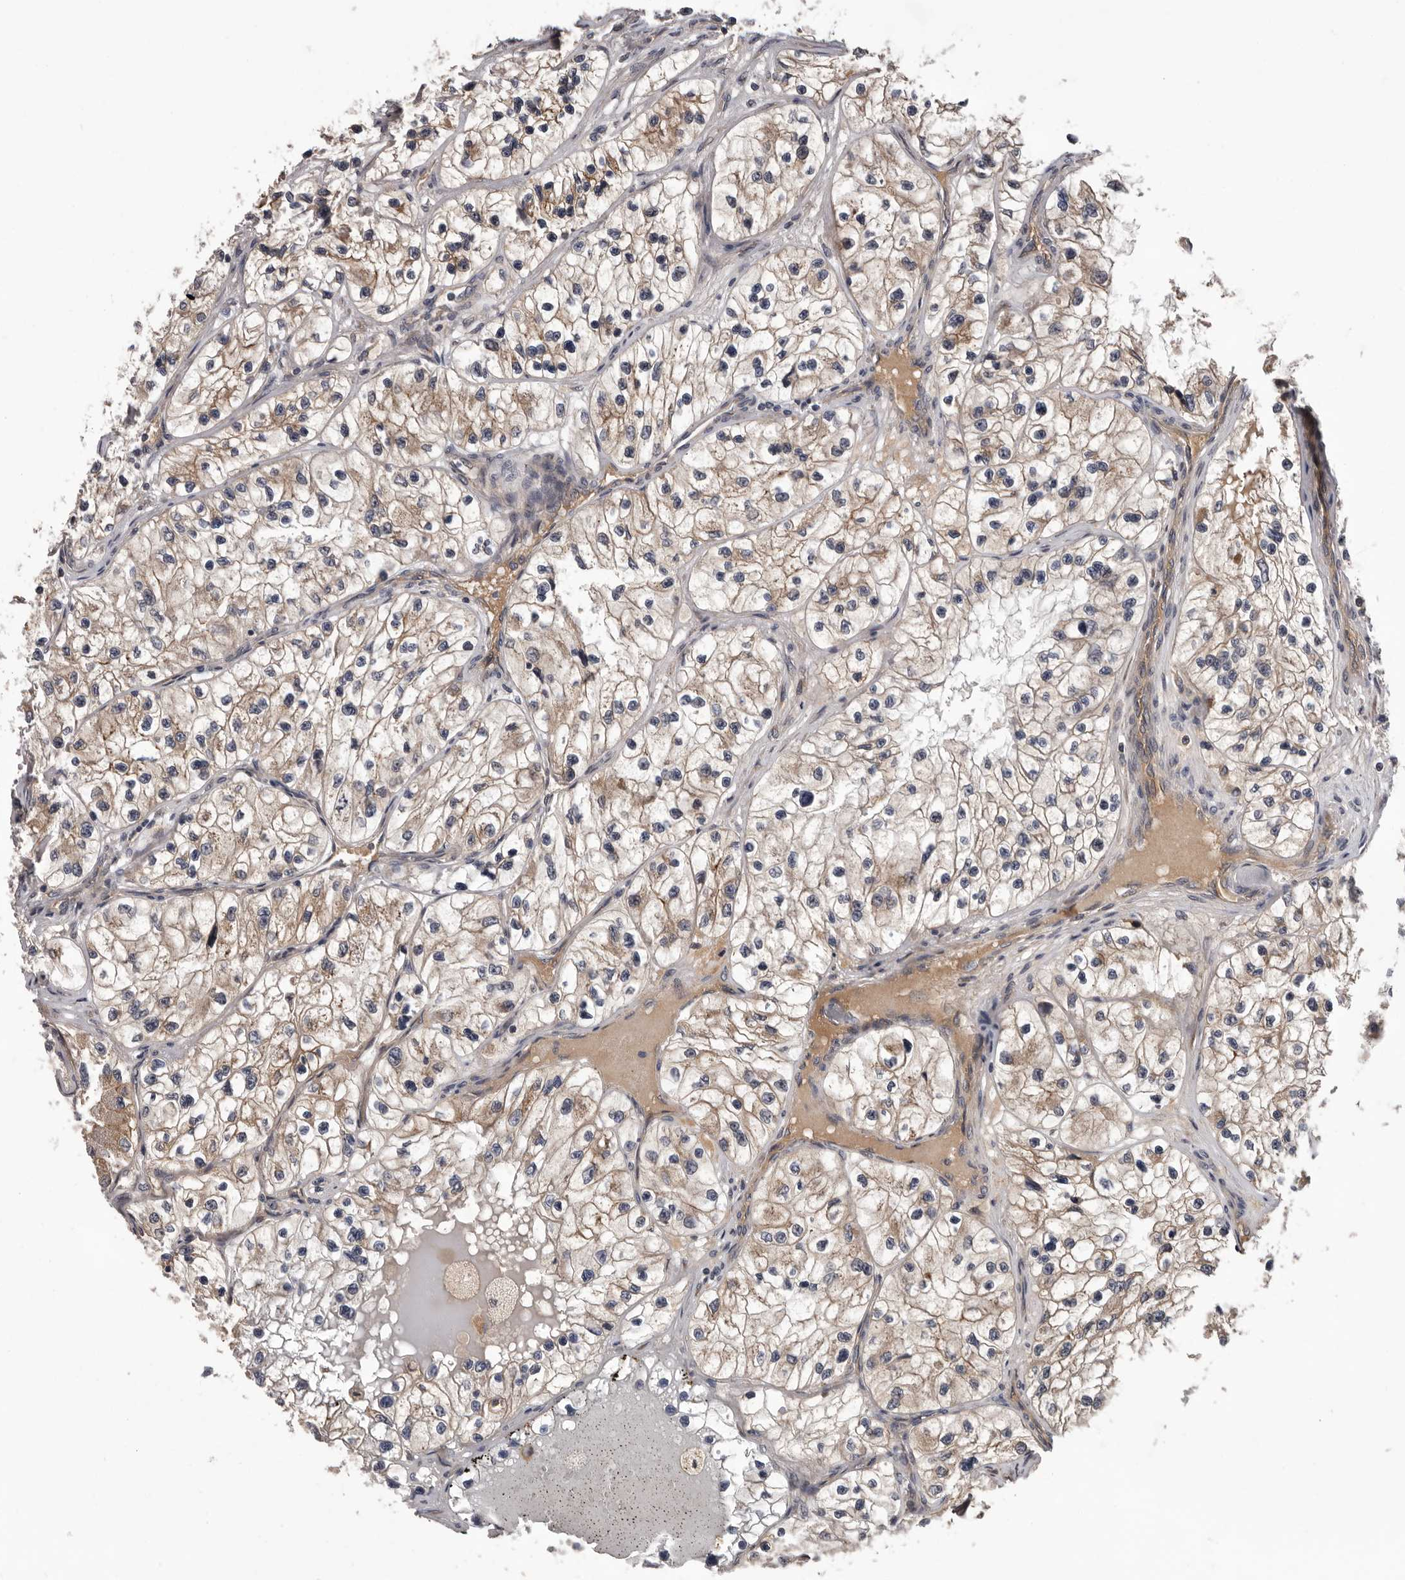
{"staining": {"intensity": "moderate", "quantity": "25%-75%", "location": "cytoplasmic/membranous"}, "tissue": "renal cancer", "cell_type": "Tumor cells", "image_type": "cancer", "snomed": [{"axis": "morphology", "description": "Adenocarcinoma, NOS"}, {"axis": "topography", "description": "Kidney"}], "caption": "Immunohistochemical staining of renal adenocarcinoma demonstrates moderate cytoplasmic/membranous protein positivity in approximately 25%-75% of tumor cells.", "gene": "PRKD1", "patient": {"sex": "female", "age": 57}}